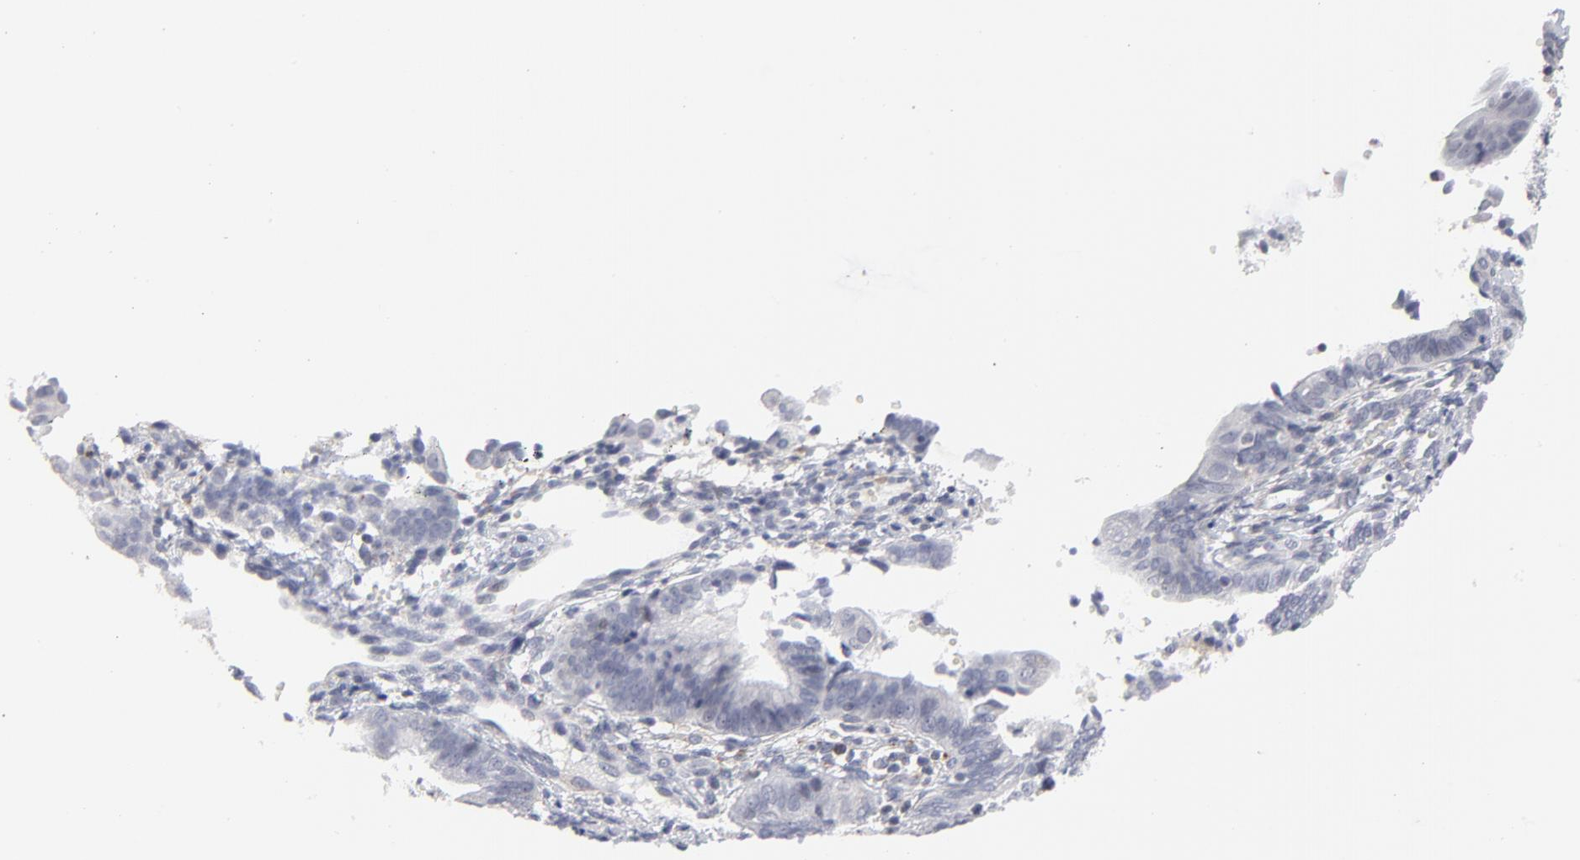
{"staining": {"intensity": "negative", "quantity": "none", "location": "none"}, "tissue": "endometrial cancer", "cell_type": "Tumor cells", "image_type": "cancer", "snomed": [{"axis": "morphology", "description": "Adenocarcinoma, NOS"}, {"axis": "topography", "description": "Endometrium"}], "caption": "The photomicrograph reveals no staining of tumor cells in endometrial adenocarcinoma. (DAB (3,3'-diaminobenzidine) immunohistochemistry (IHC) visualized using brightfield microscopy, high magnification).", "gene": "AURKA", "patient": {"sex": "female", "age": 63}}